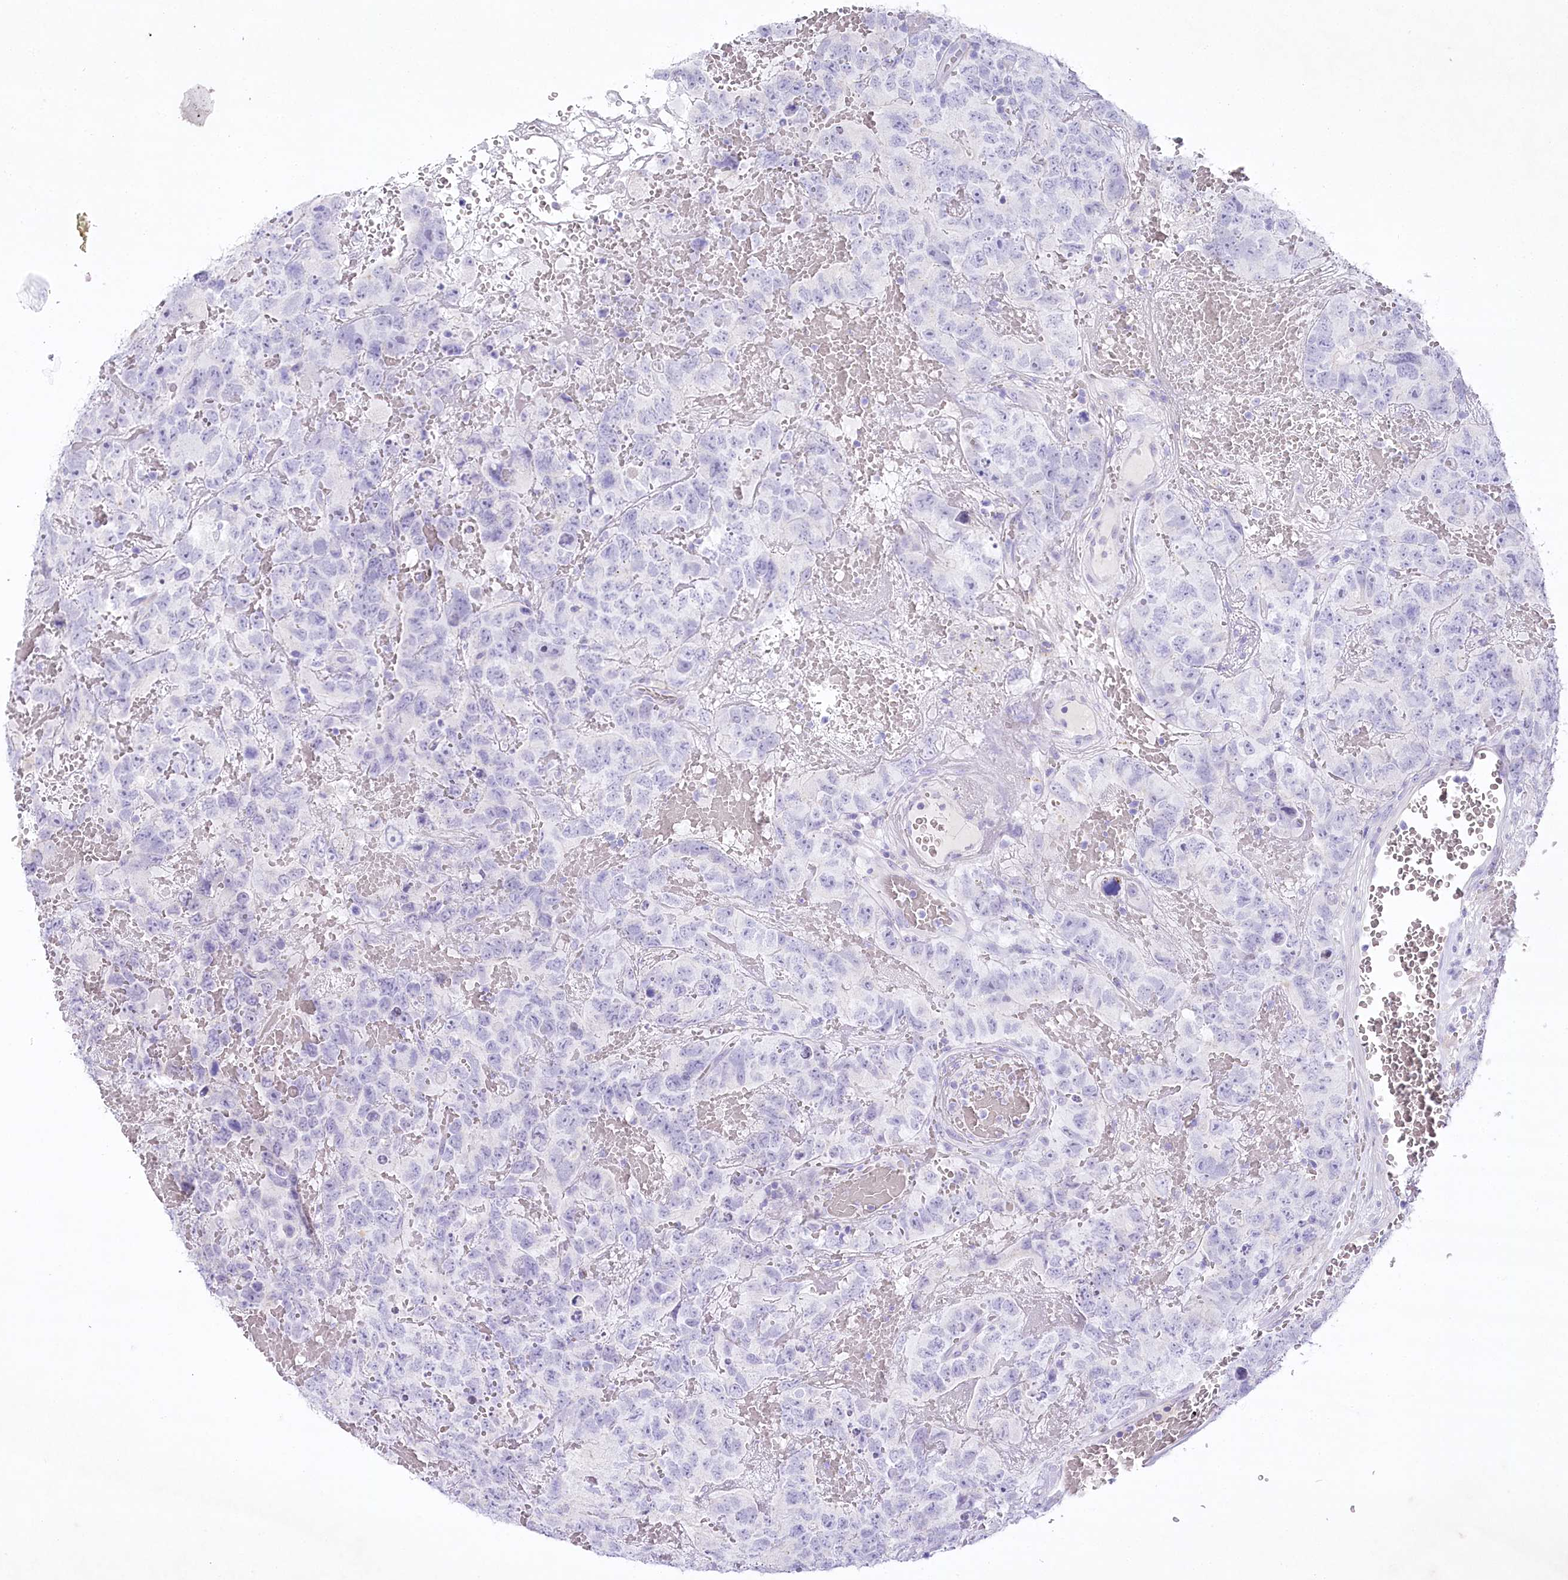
{"staining": {"intensity": "negative", "quantity": "none", "location": "none"}, "tissue": "testis cancer", "cell_type": "Tumor cells", "image_type": "cancer", "snomed": [{"axis": "morphology", "description": "Carcinoma, Embryonal, NOS"}, {"axis": "topography", "description": "Testis"}], "caption": "The IHC photomicrograph has no significant positivity in tumor cells of testis cancer (embryonal carcinoma) tissue.", "gene": "MYOZ1", "patient": {"sex": "male", "age": 45}}